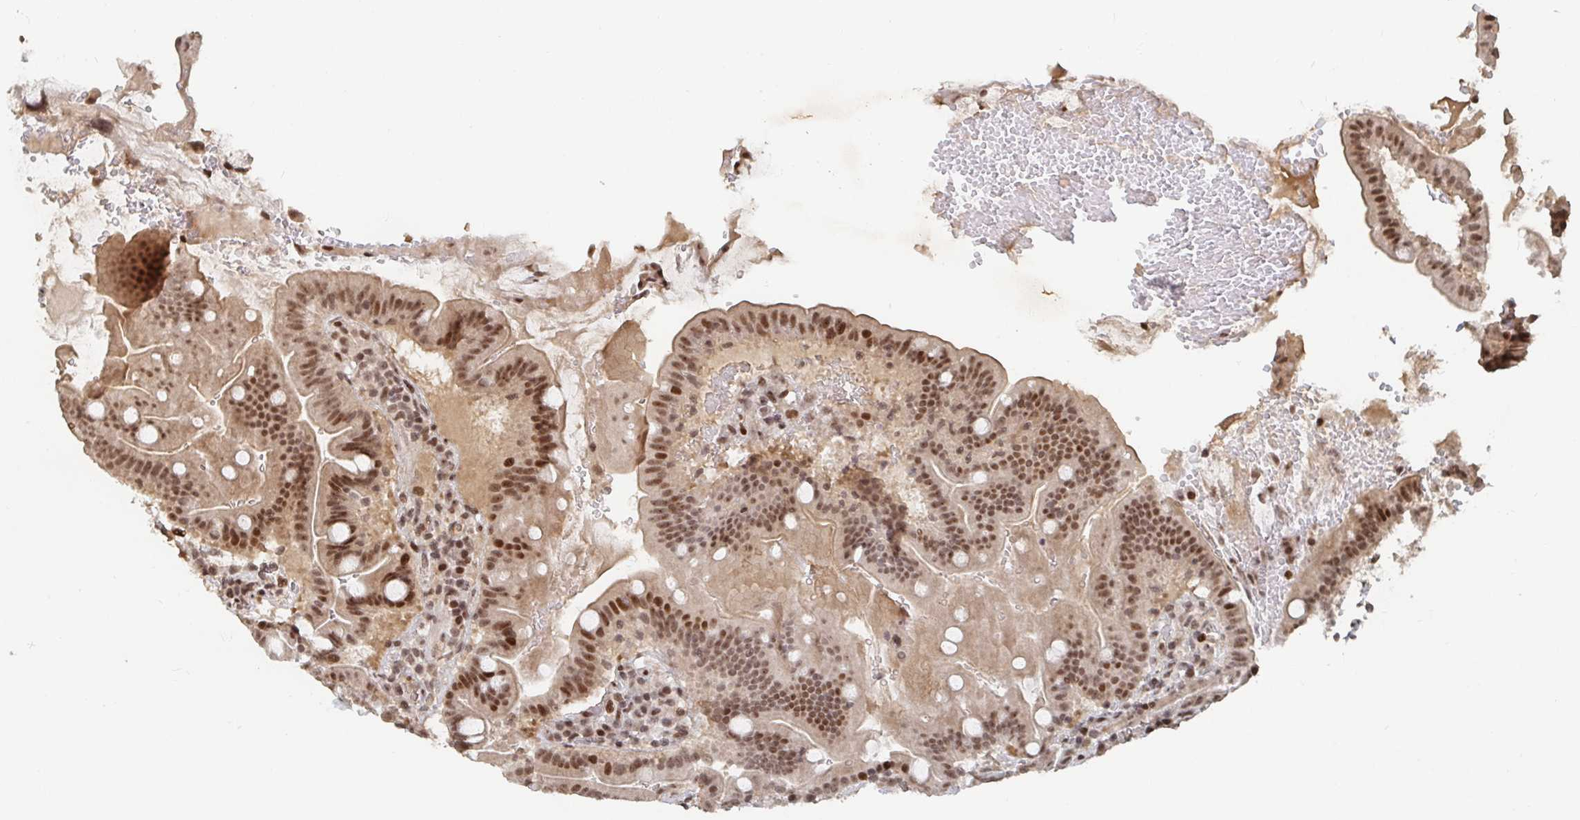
{"staining": {"intensity": "moderate", "quantity": ">75%", "location": "nuclear"}, "tissue": "small intestine", "cell_type": "Glandular cells", "image_type": "normal", "snomed": [{"axis": "morphology", "description": "Normal tissue, NOS"}, {"axis": "topography", "description": "Small intestine"}], "caption": "The micrograph shows a brown stain indicating the presence of a protein in the nuclear of glandular cells in small intestine.", "gene": "ZDHHC12", "patient": {"sex": "male", "age": 26}}